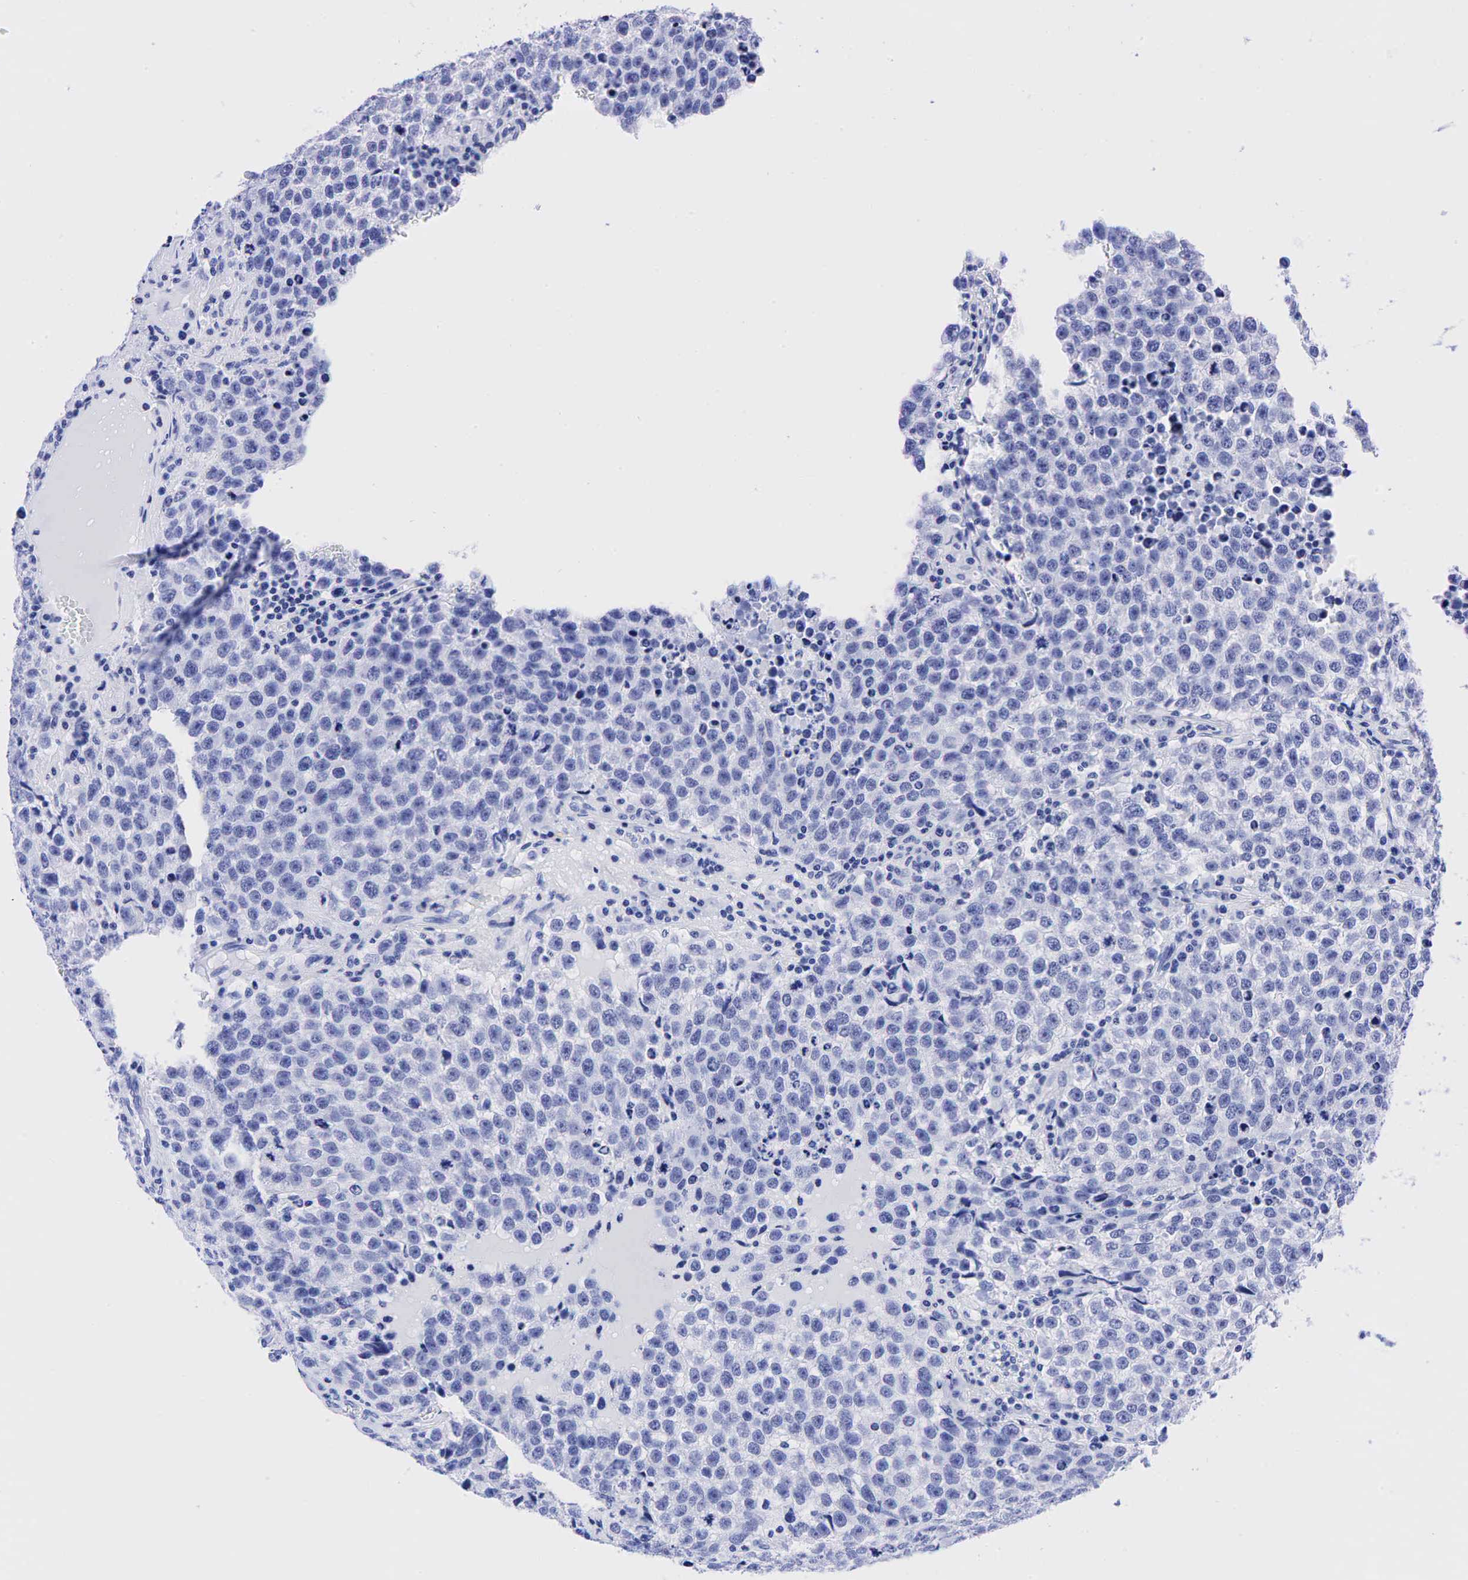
{"staining": {"intensity": "negative", "quantity": "none", "location": "none"}, "tissue": "testis cancer", "cell_type": "Tumor cells", "image_type": "cancer", "snomed": [{"axis": "morphology", "description": "Seminoma, NOS"}, {"axis": "topography", "description": "Testis"}], "caption": "Immunohistochemistry image of human seminoma (testis) stained for a protein (brown), which shows no staining in tumor cells.", "gene": "CHGA", "patient": {"sex": "male", "age": 36}}